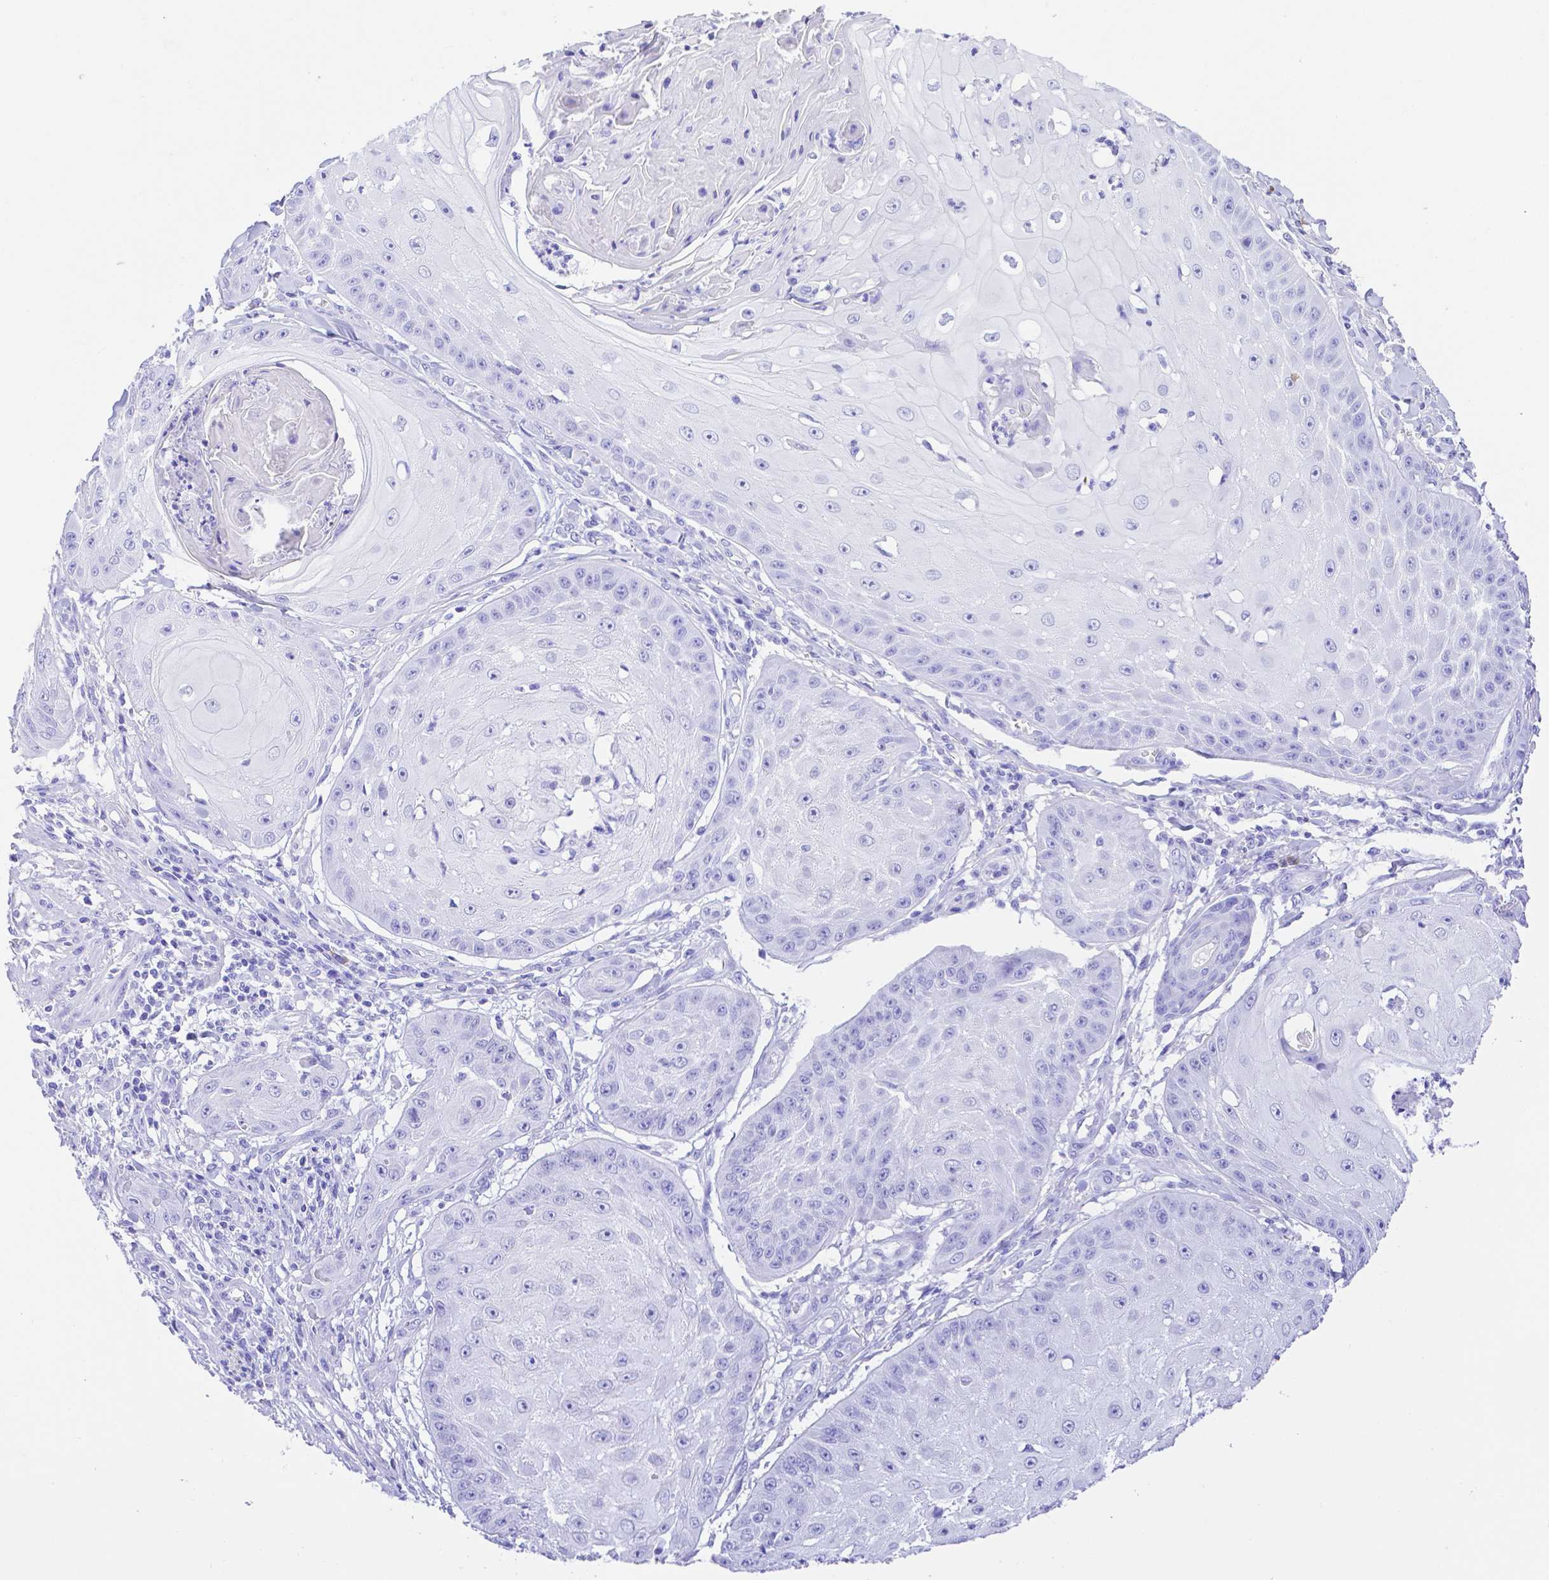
{"staining": {"intensity": "negative", "quantity": "none", "location": "none"}, "tissue": "skin cancer", "cell_type": "Tumor cells", "image_type": "cancer", "snomed": [{"axis": "morphology", "description": "Squamous cell carcinoma, NOS"}, {"axis": "topography", "description": "Skin"}], "caption": "This is an immunohistochemistry (IHC) photomicrograph of human skin cancer (squamous cell carcinoma). There is no staining in tumor cells.", "gene": "SMR3A", "patient": {"sex": "male", "age": 70}}